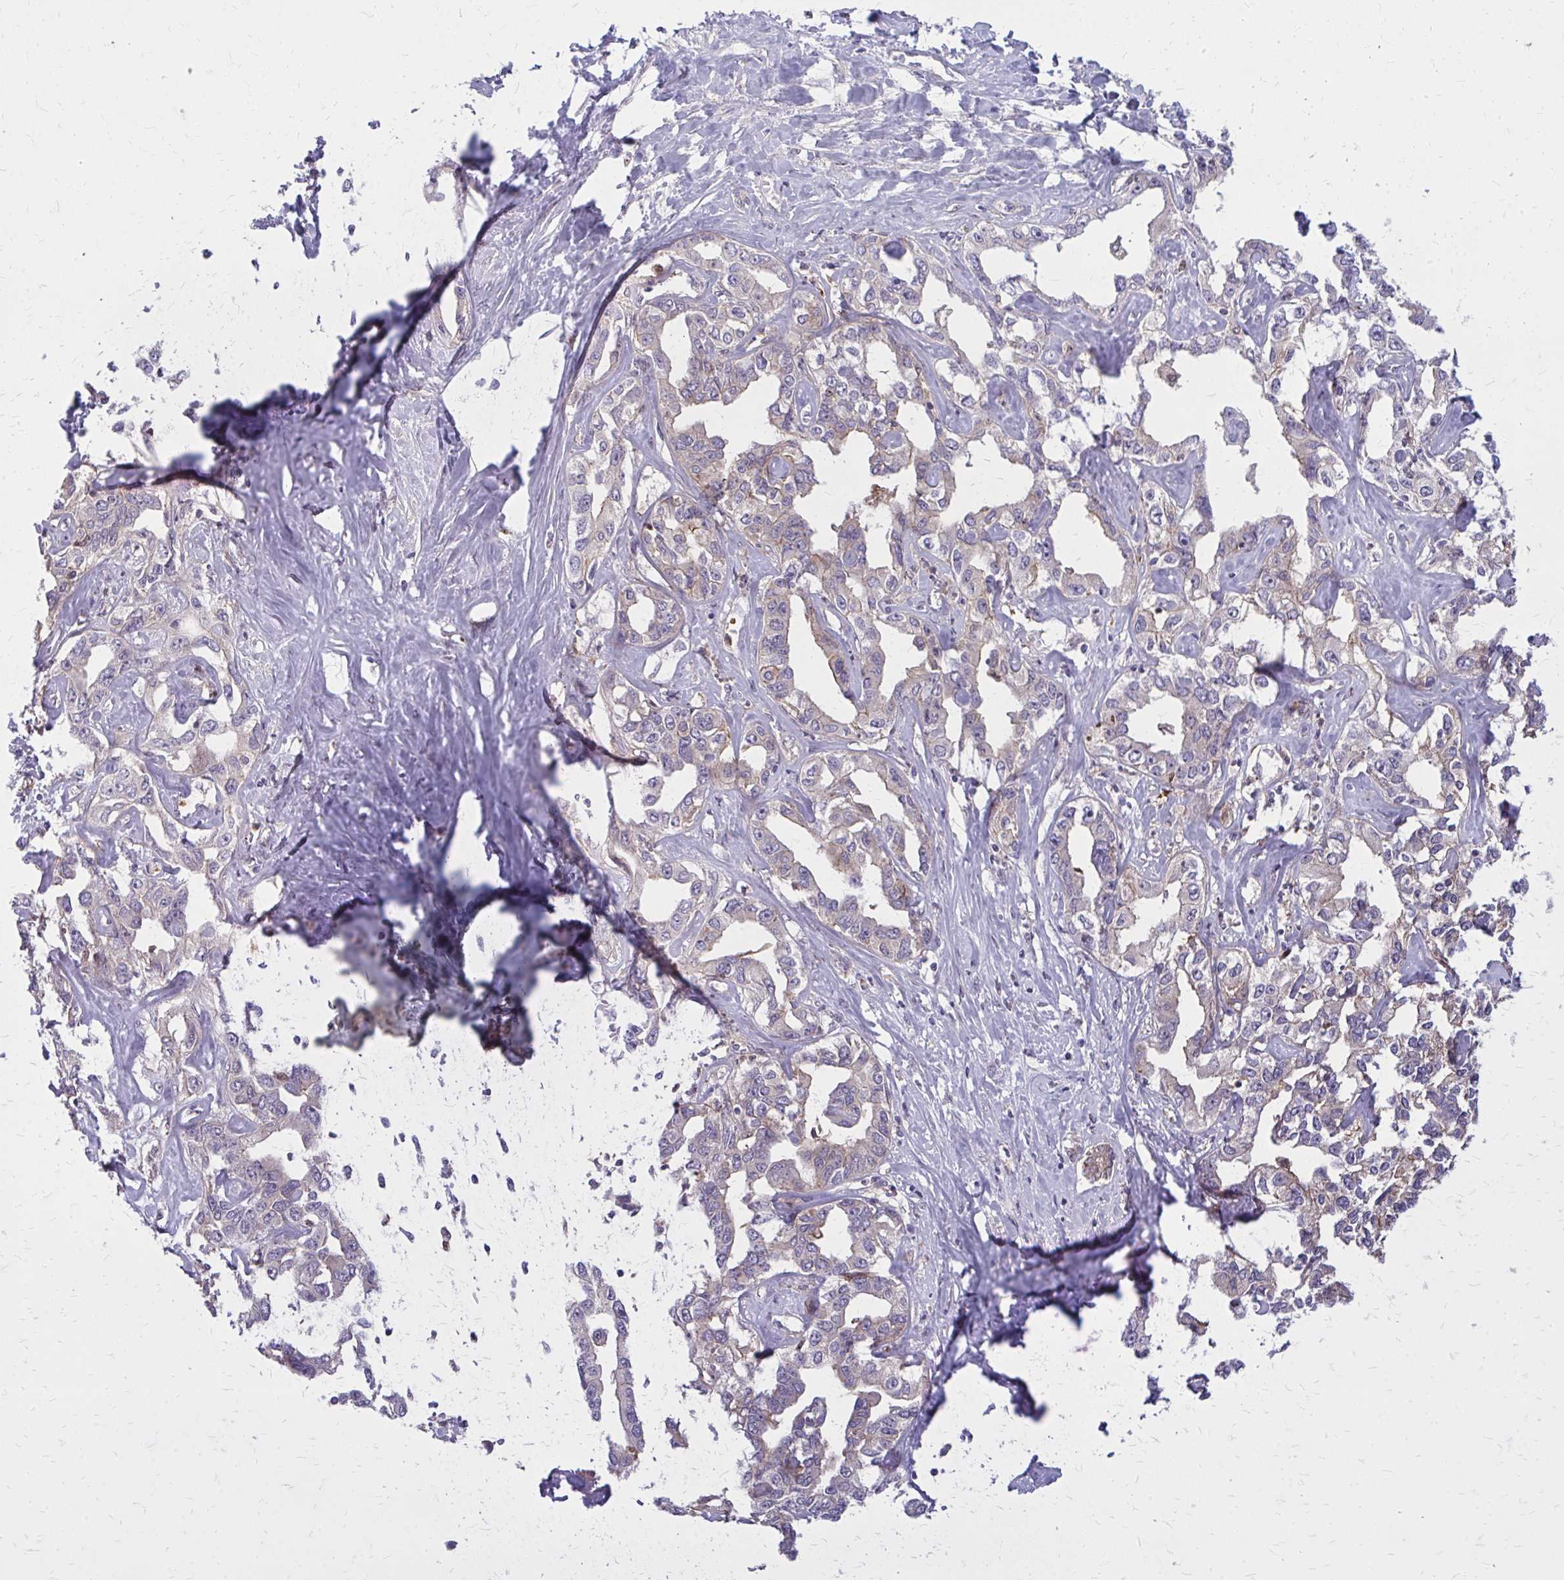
{"staining": {"intensity": "negative", "quantity": "none", "location": "none"}, "tissue": "liver cancer", "cell_type": "Tumor cells", "image_type": "cancer", "snomed": [{"axis": "morphology", "description": "Cholangiocarcinoma"}, {"axis": "topography", "description": "Liver"}], "caption": "A high-resolution micrograph shows immunohistochemistry (IHC) staining of liver cholangiocarcinoma, which reveals no significant positivity in tumor cells. (Brightfield microscopy of DAB (3,3'-diaminobenzidine) immunohistochemistry at high magnification).", "gene": "OXNAD1", "patient": {"sex": "male", "age": 59}}